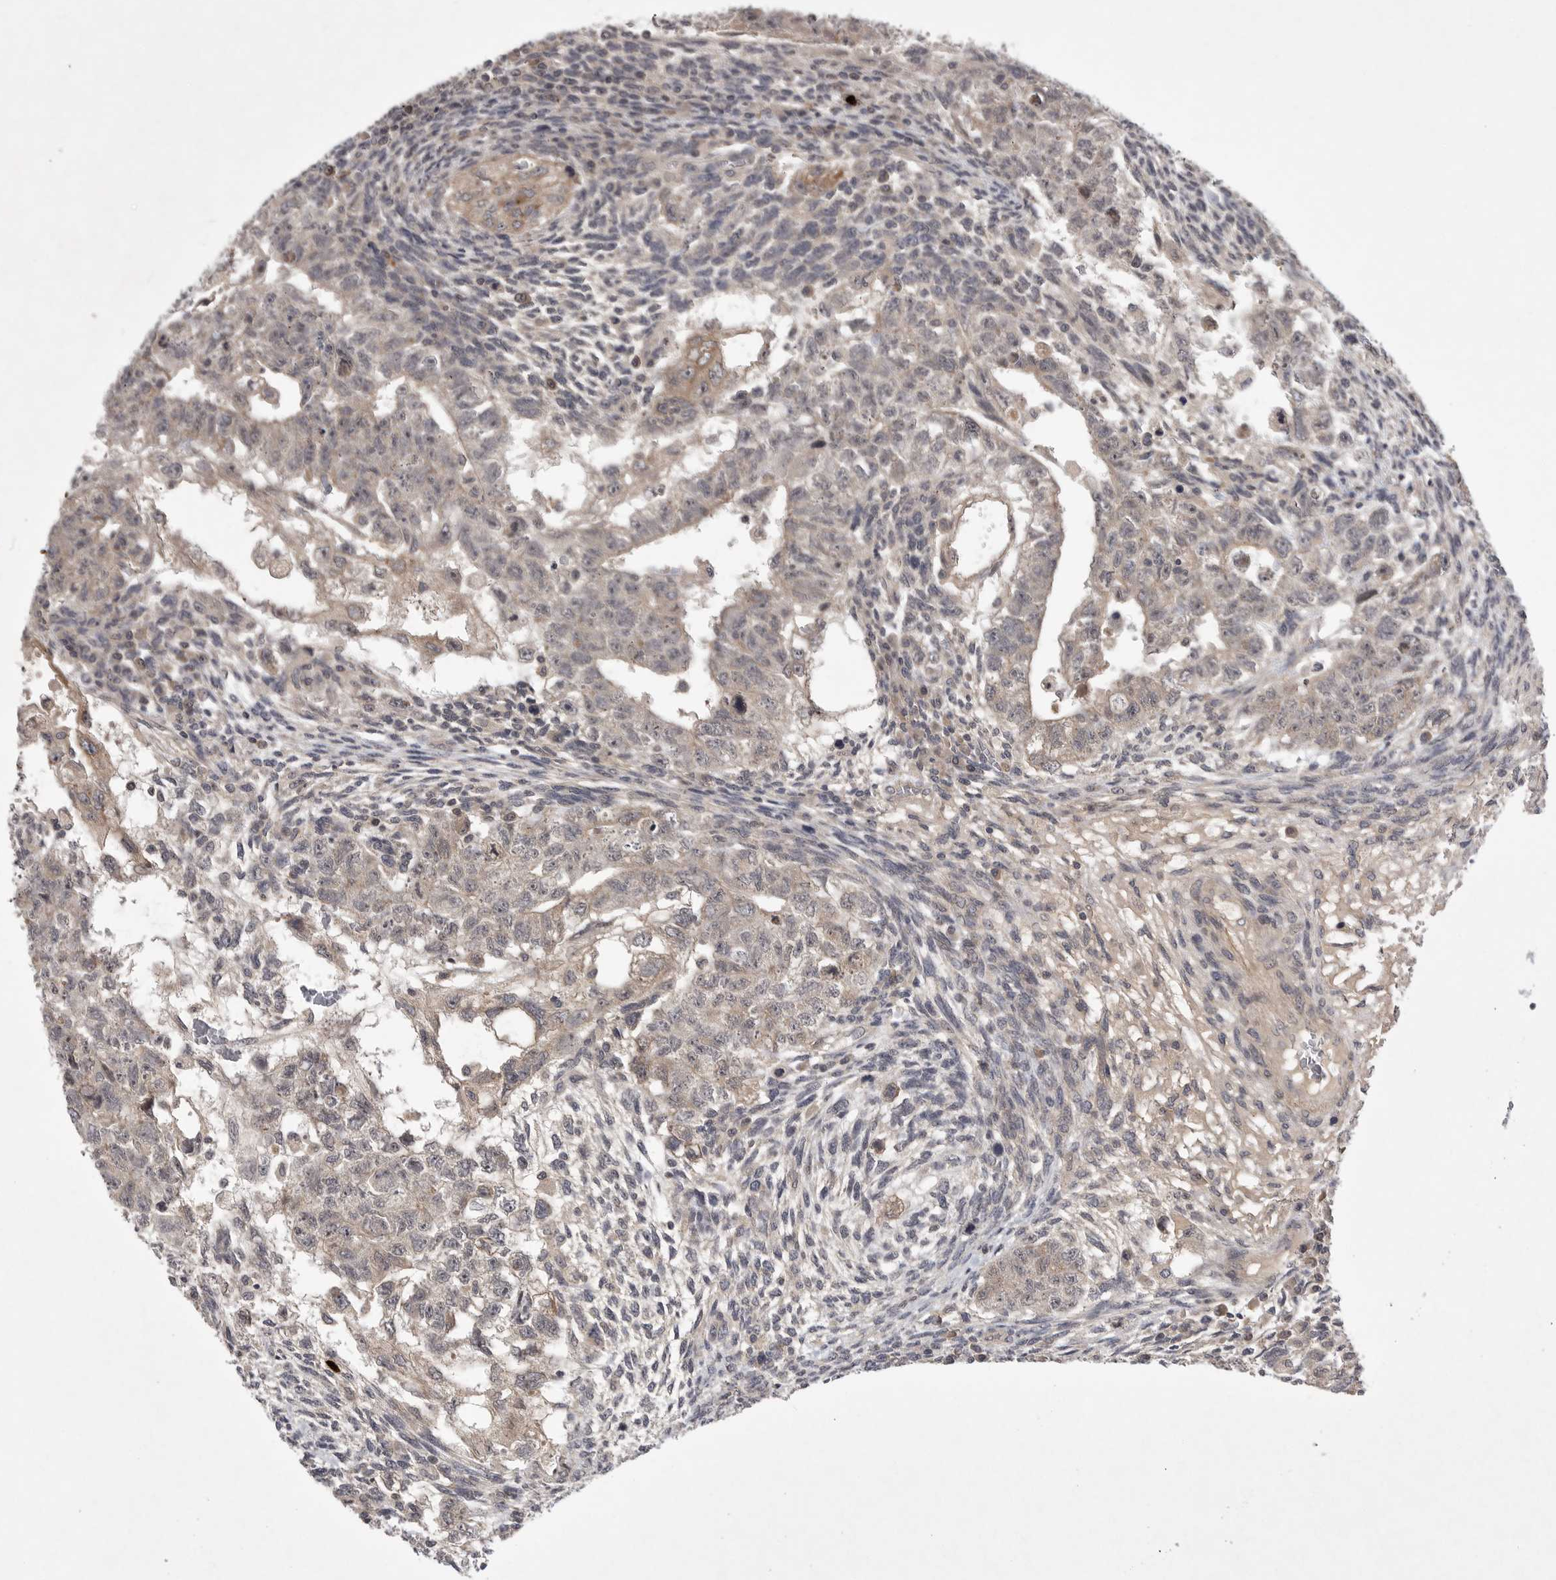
{"staining": {"intensity": "weak", "quantity": "<25%", "location": "cytoplasmic/membranous"}, "tissue": "testis cancer", "cell_type": "Tumor cells", "image_type": "cancer", "snomed": [{"axis": "morphology", "description": "Normal tissue, NOS"}, {"axis": "morphology", "description": "Carcinoma, Embryonal, NOS"}, {"axis": "topography", "description": "Testis"}], "caption": "Immunohistochemistry (IHC) image of neoplastic tissue: human testis cancer stained with DAB displays no significant protein expression in tumor cells.", "gene": "UBE3D", "patient": {"sex": "male", "age": 36}}